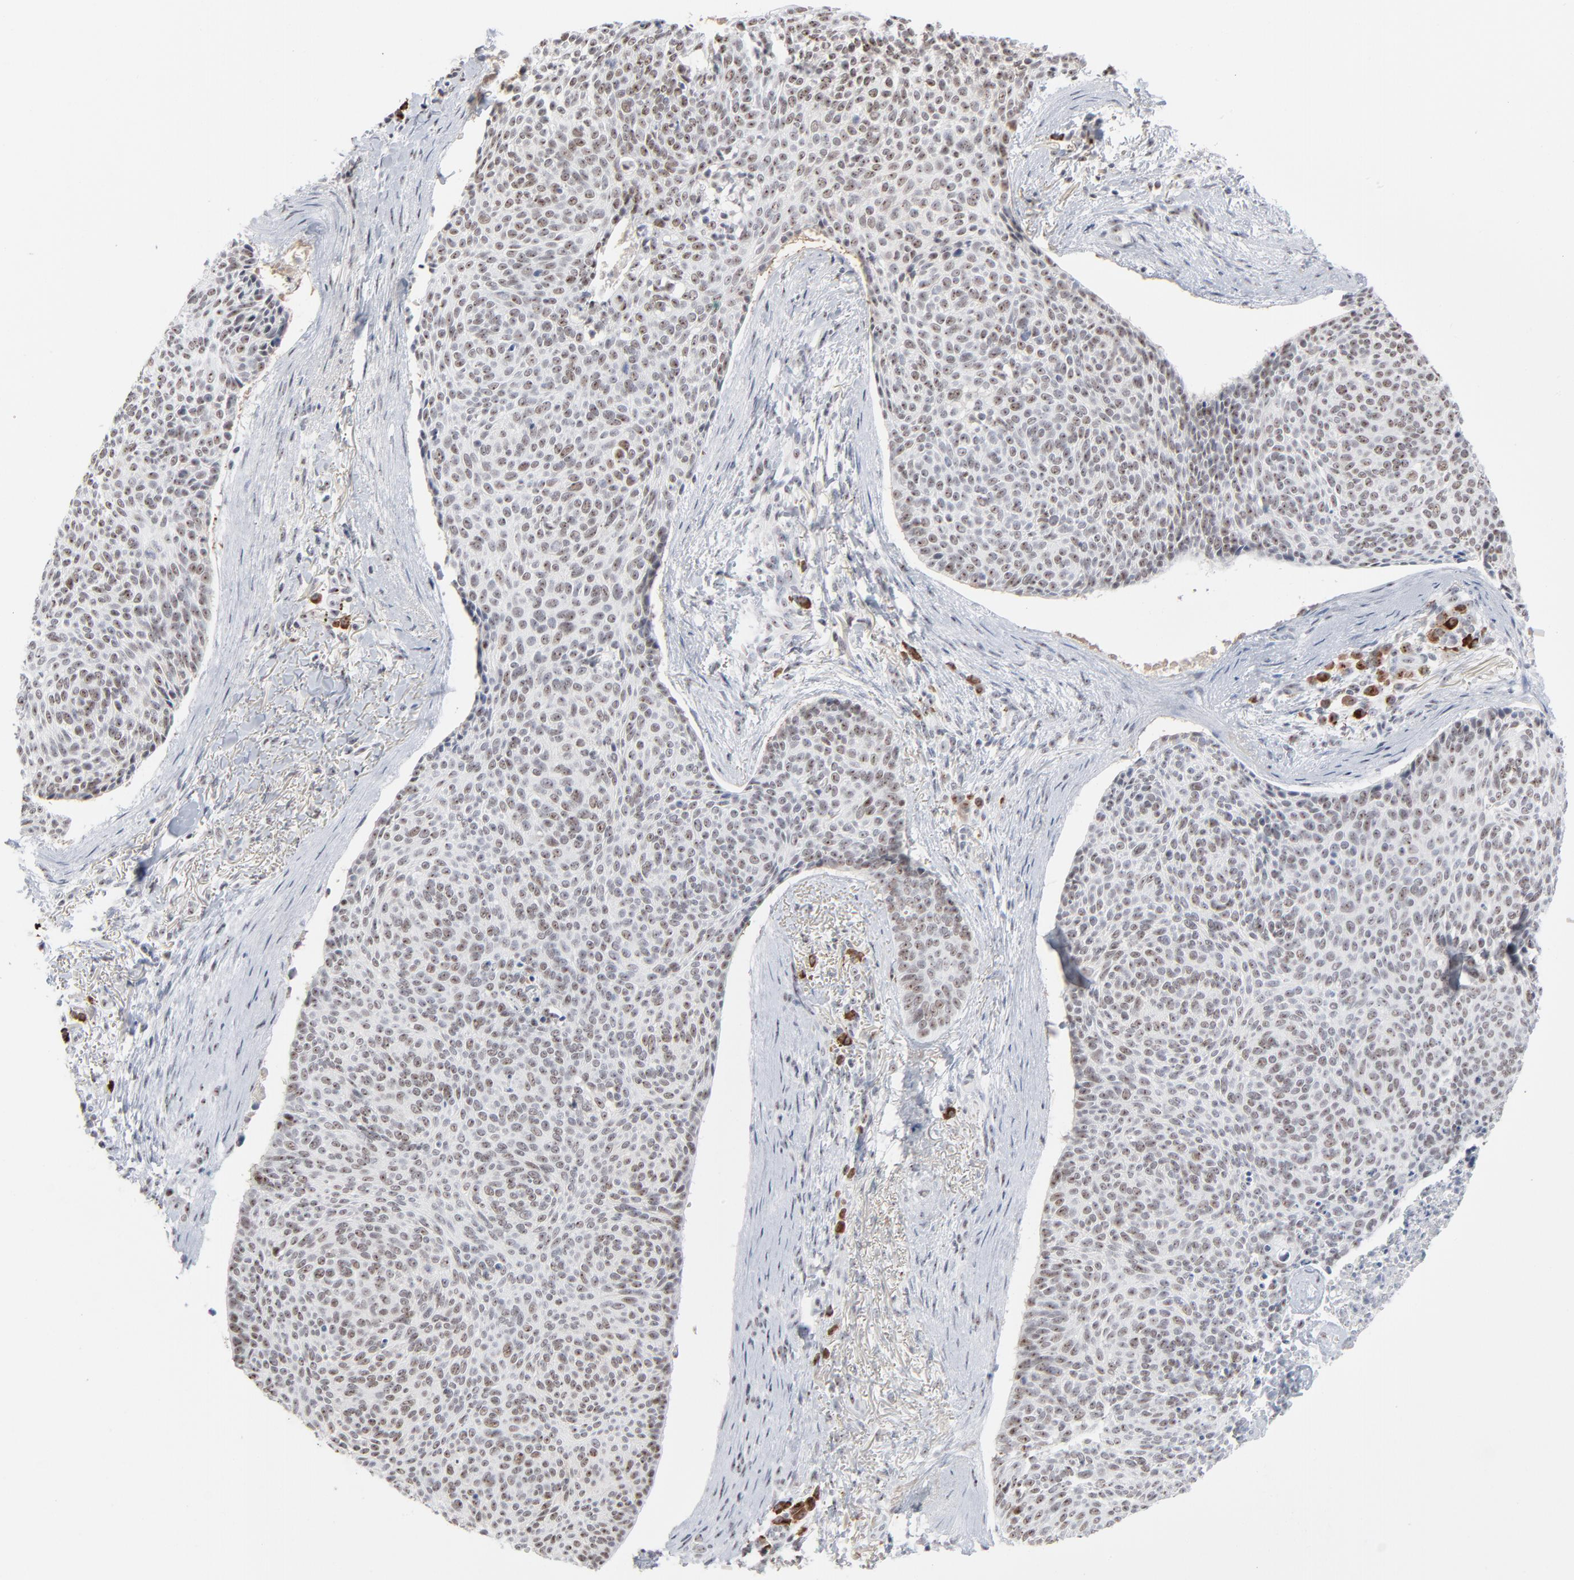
{"staining": {"intensity": "weak", "quantity": "25%-75%", "location": "nuclear"}, "tissue": "skin cancer", "cell_type": "Tumor cells", "image_type": "cancer", "snomed": [{"axis": "morphology", "description": "Normal tissue, NOS"}, {"axis": "morphology", "description": "Basal cell carcinoma"}, {"axis": "topography", "description": "Skin"}], "caption": "A histopathology image of human skin cancer stained for a protein reveals weak nuclear brown staining in tumor cells.", "gene": "MPHOSPH6", "patient": {"sex": "female", "age": 57}}